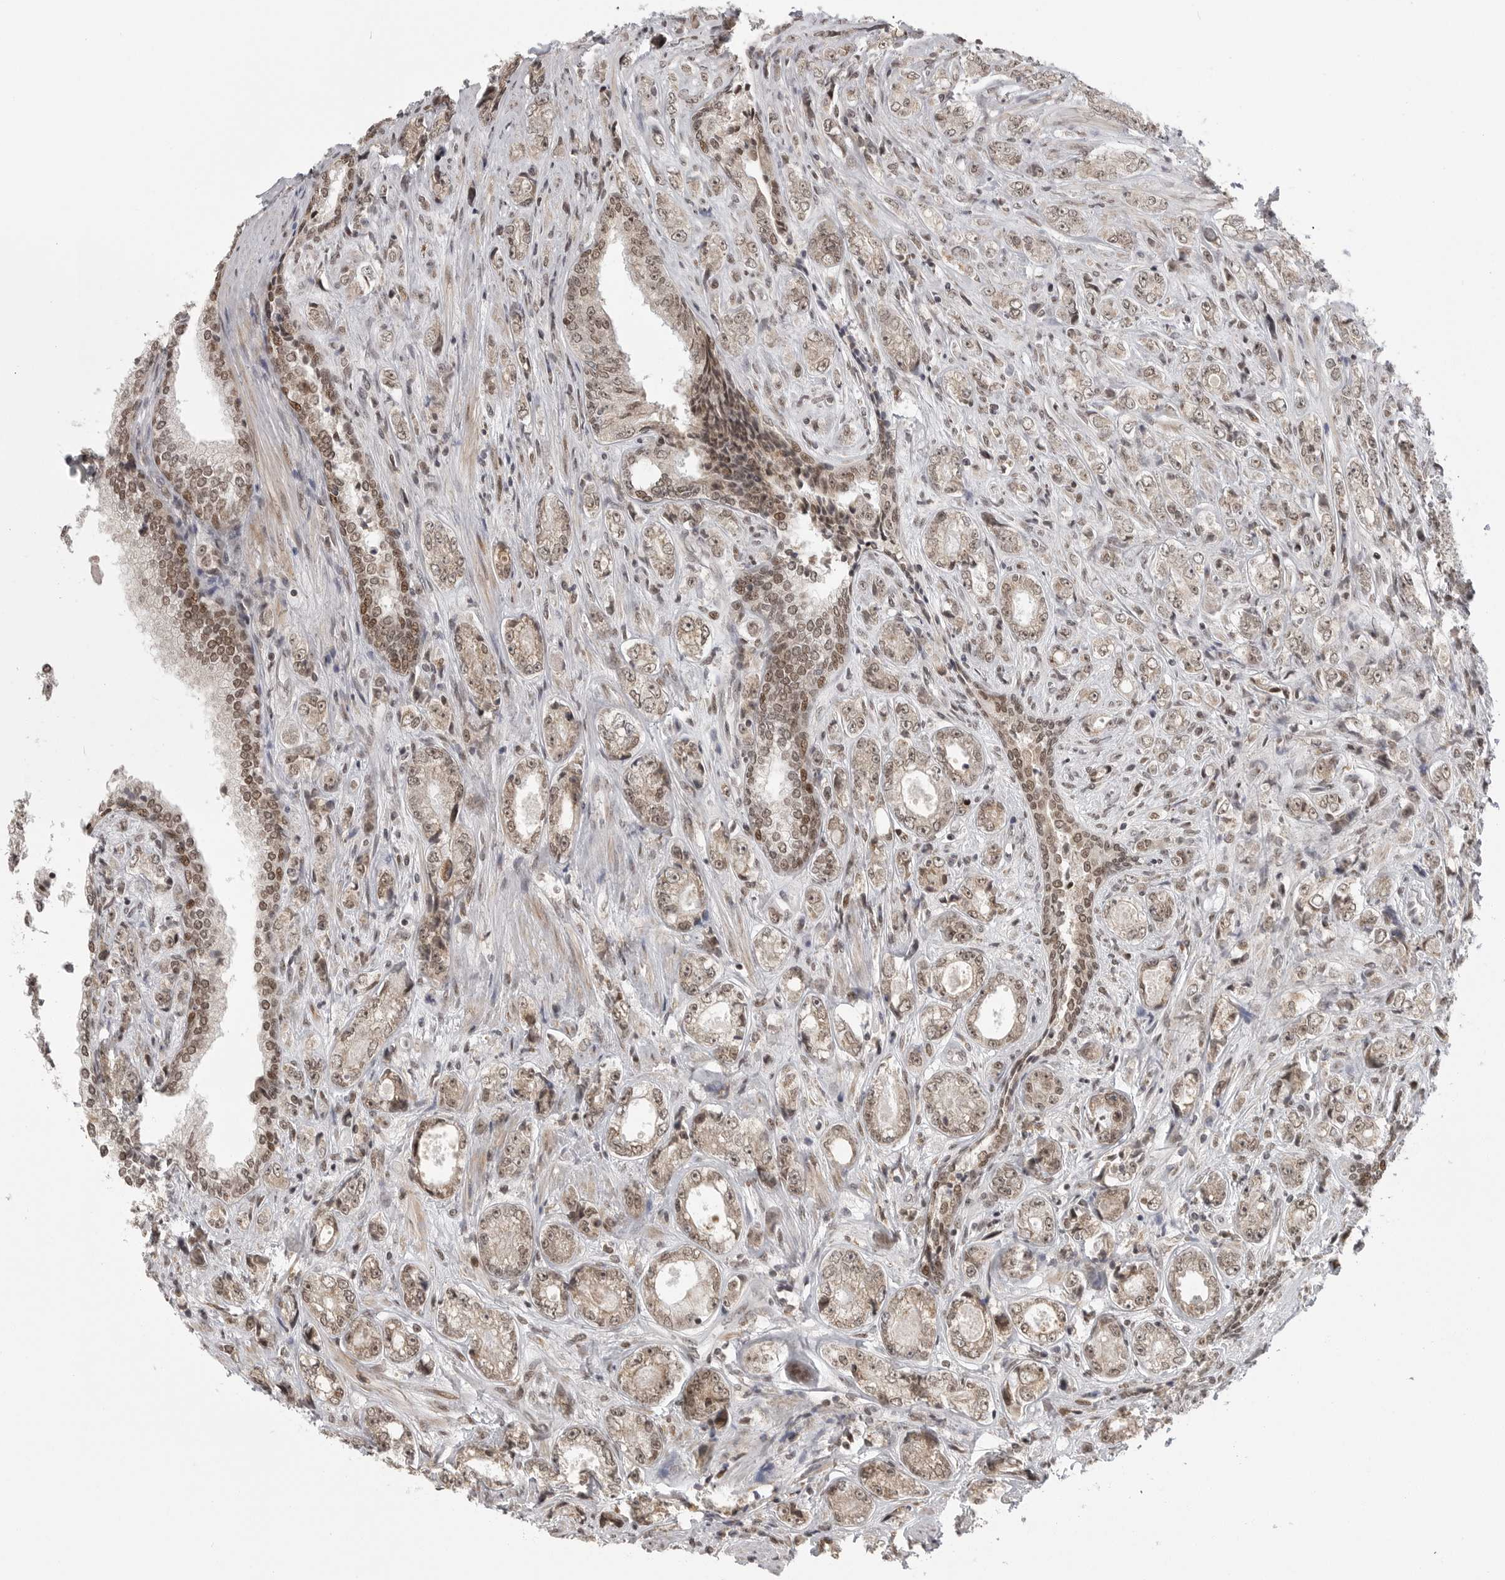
{"staining": {"intensity": "weak", "quantity": ">75%", "location": "nuclear"}, "tissue": "prostate cancer", "cell_type": "Tumor cells", "image_type": "cancer", "snomed": [{"axis": "morphology", "description": "Adenocarcinoma, High grade"}, {"axis": "topography", "description": "Prostate"}], "caption": "Immunohistochemical staining of prostate cancer (adenocarcinoma (high-grade)) reveals weak nuclear protein staining in approximately >75% of tumor cells.", "gene": "ISG20L2", "patient": {"sex": "male", "age": 61}}